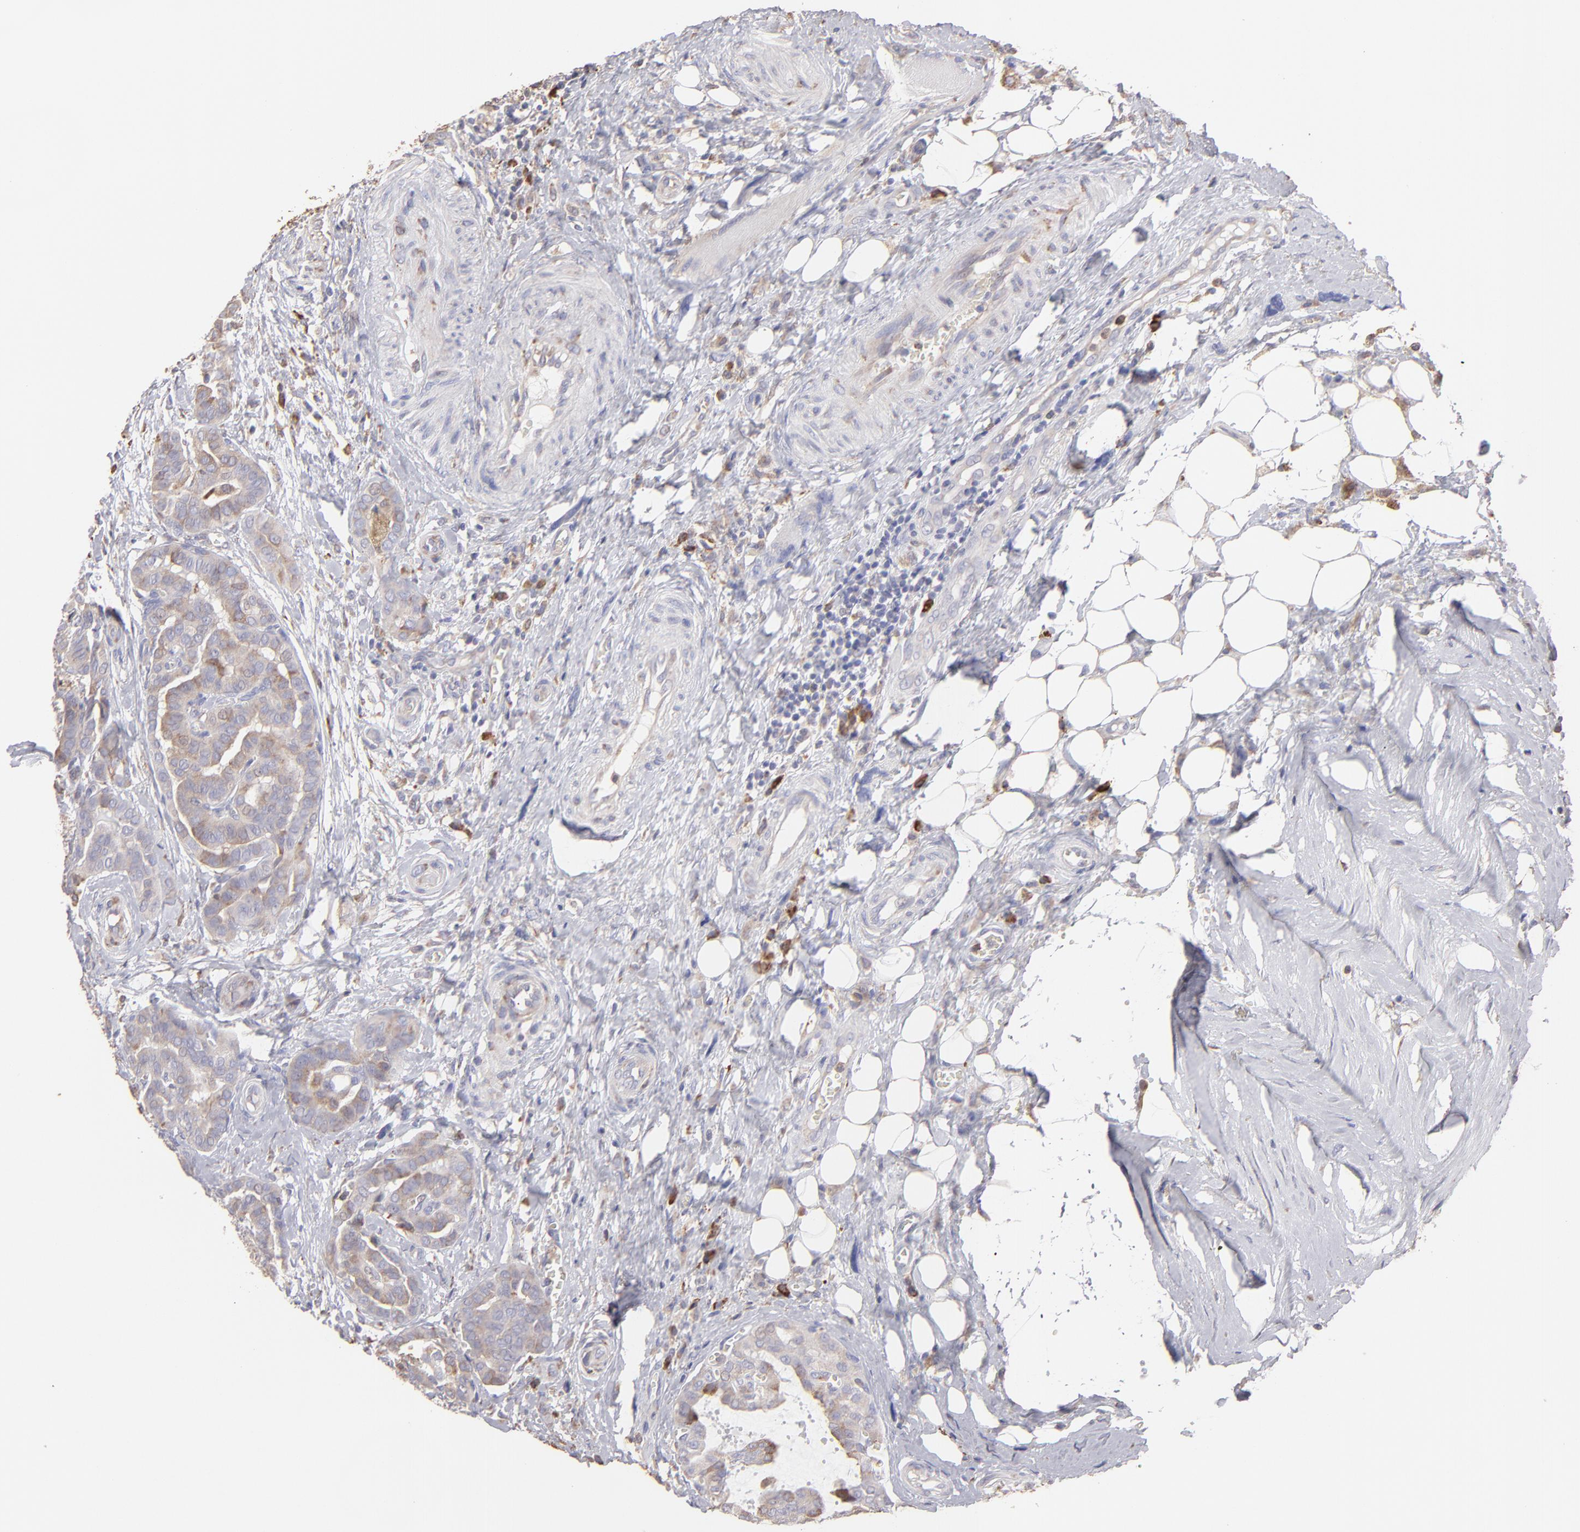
{"staining": {"intensity": "weak", "quantity": "25%-75%", "location": "cytoplasmic/membranous"}, "tissue": "thyroid cancer", "cell_type": "Tumor cells", "image_type": "cancer", "snomed": [{"axis": "morphology", "description": "Carcinoma, NOS"}, {"axis": "topography", "description": "Thyroid gland"}], "caption": "Thyroid cancer (carcinoma) stained with immunohistochemistry demonstrates weak cytoplasmic/membranous expression in about 25%-75% of tumor cells. Immunohistochemistry (ihc) stains the protein of interest in brown and the nuclei are stained blue.", "gene": "CALR", "patient": {"sex": "female", "age": 91}}